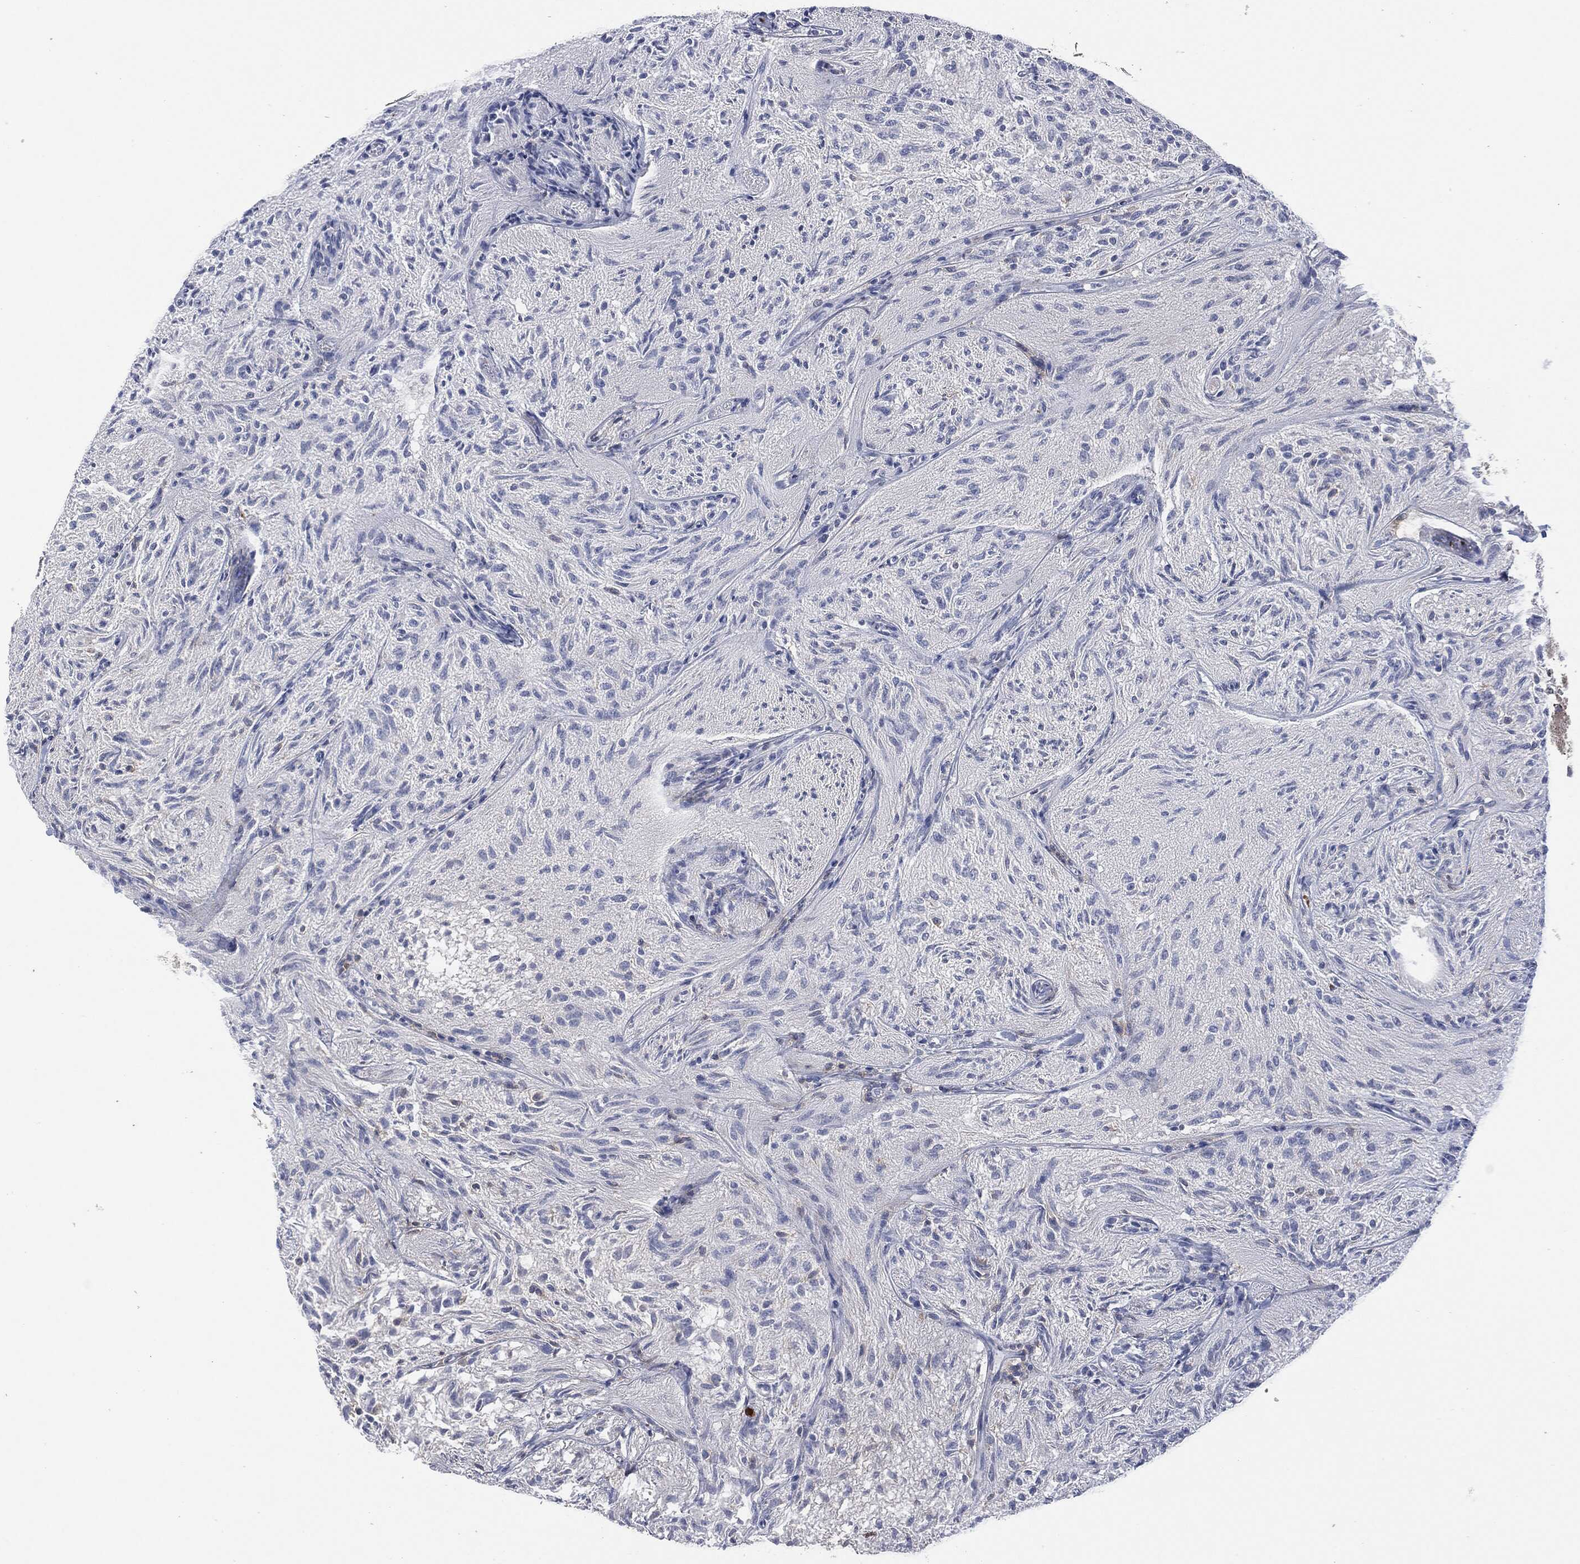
{"staining": {"intensity": "negative", "quantity": "none", "location": "none"}, "tissue": "glioma", "cell_type": "Tumor cells", "image_type": "cancer", "snomed": [{"axis": "morphology", "description": "Glioma, malignant, Low grade"}, {"axis": "topography", "description": "Brain"}], "caption": "Tumor cells are negative for protein expression in human malignant low-grade glioma.", "gene": "CD33", "patient": {"sex": "male", "age": 3}}